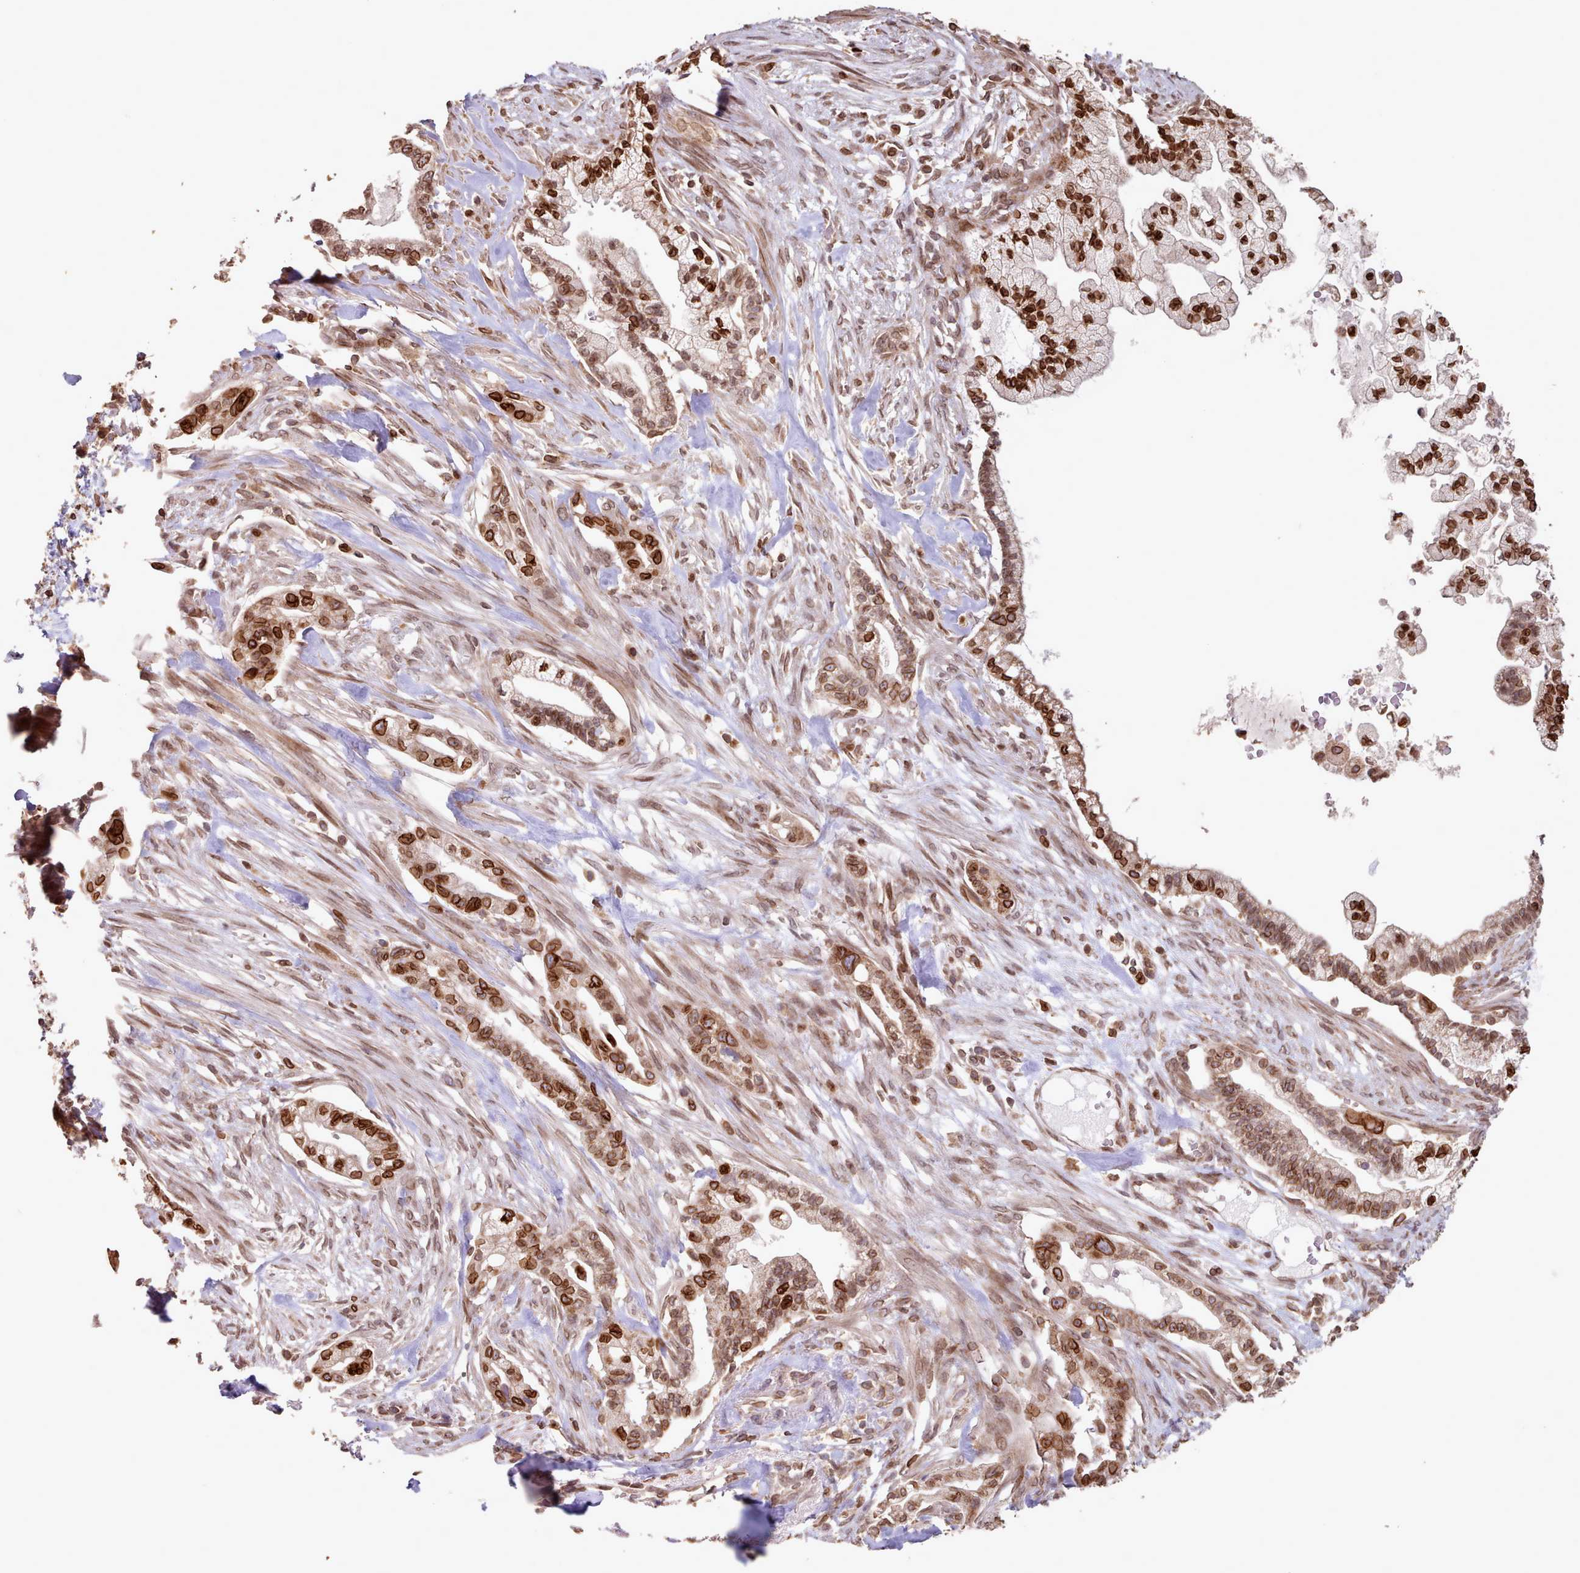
{"staining": {"intensity": "strong", "quantity": ">75%", "location": "cytoplasmic/membranous,nuclear"}, "tissue": "pancreatic cancer", "cell_type": "Tumor cells", "image_type": "cancer", "snomed": [{"axis": "morphology", "description": "Adenocarcinoma, NOS"}, {"axis": "topography", "description": "Pancreas"}], "caption": "Protein expression analysis of pancreatic cancer exhibits strong cytoplasmic/membranous and nuclear expression in about >75% of tumor cells. (Stains: DAB (3,3'-diaminobenzidine) in brown, nuclei in blue, Microscopy: brightfield microscopy at high magnification).", "gene": "TOR1AIP1", "patient": {"sex": "male", "age": 44}}